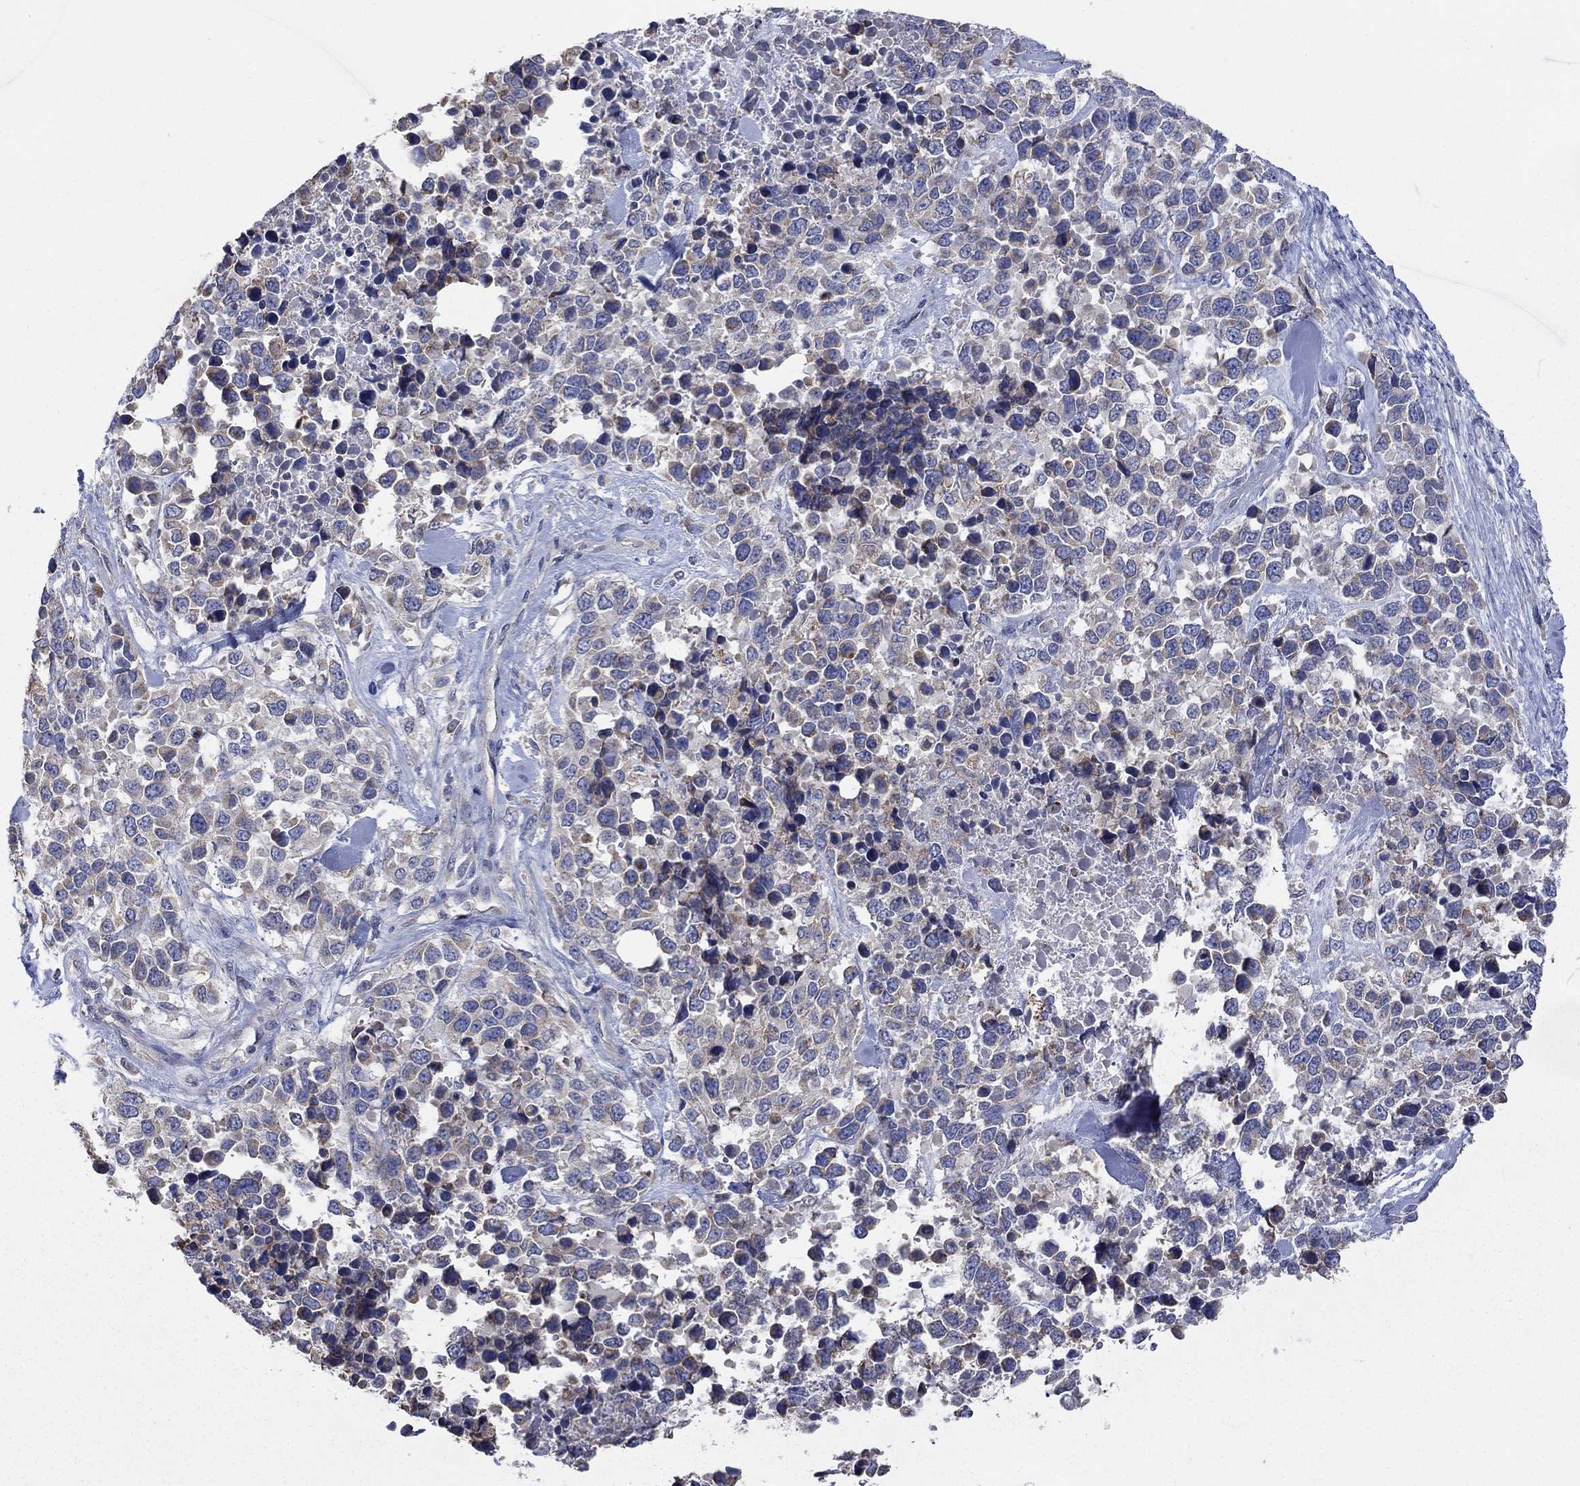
{"staining": {"intensity": "negative", "quantity": "none", "location": "none"}, "tissue": "melanoma", "cell_type": "Tumor cells", "image_type": "cancer", "snomed": [{"axis": "morphology", "description": "Malignant melanoma, Metastatic site"}, {"axis": "topography", "description": "Skin"}], "caption": "Image shows no protein staining in tumor cells of melanoma tissue.", "gene": "UGT8", "patient": {"sex": "male", "age": 84}}